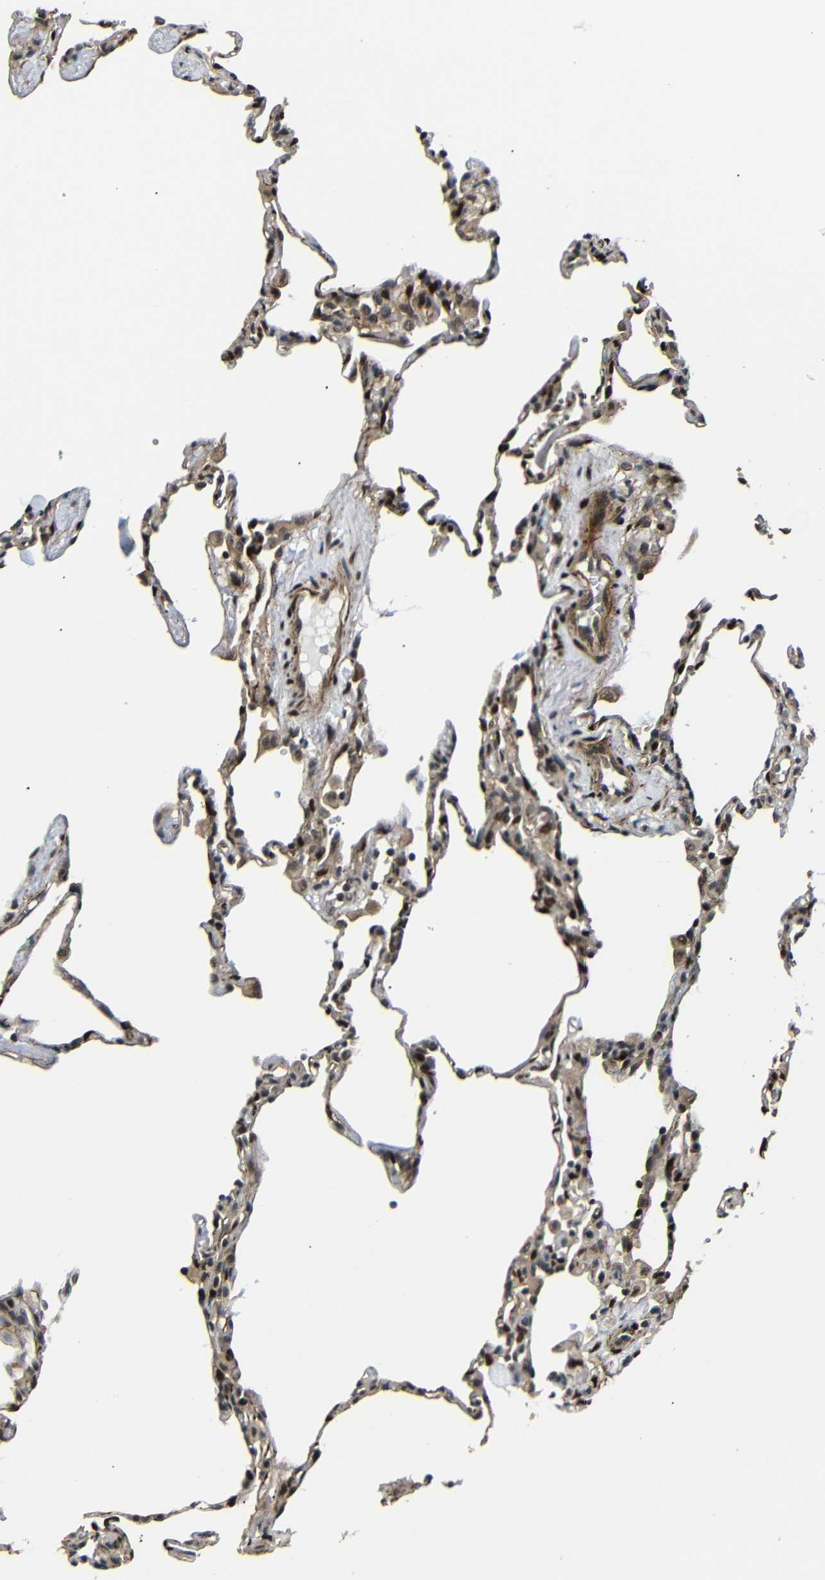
{"staining": {"intensity": "moderate", "quantity": ">75%", "location": "cytoplasmic/membranous,nuclear"}, "tissue": "lung", "cell_type": "Alveolar cells", "image_type": "normal", "snomed": [{"axis": "morphology", "description": "Normal tissue, NOS"}, {"axis": "topography", "description": "Lung"}], "caption": "Immunohistochemical staining of benign lung shows >75% levels of moderate cytoplasmic/membranous,nuclear protein staining in approximately >75% of alveolar cells. (Brightfield microscopy of DAB IHC at high magnification).", "gene": "TBX2", "patient": {"sex": "male", "age": 59}}